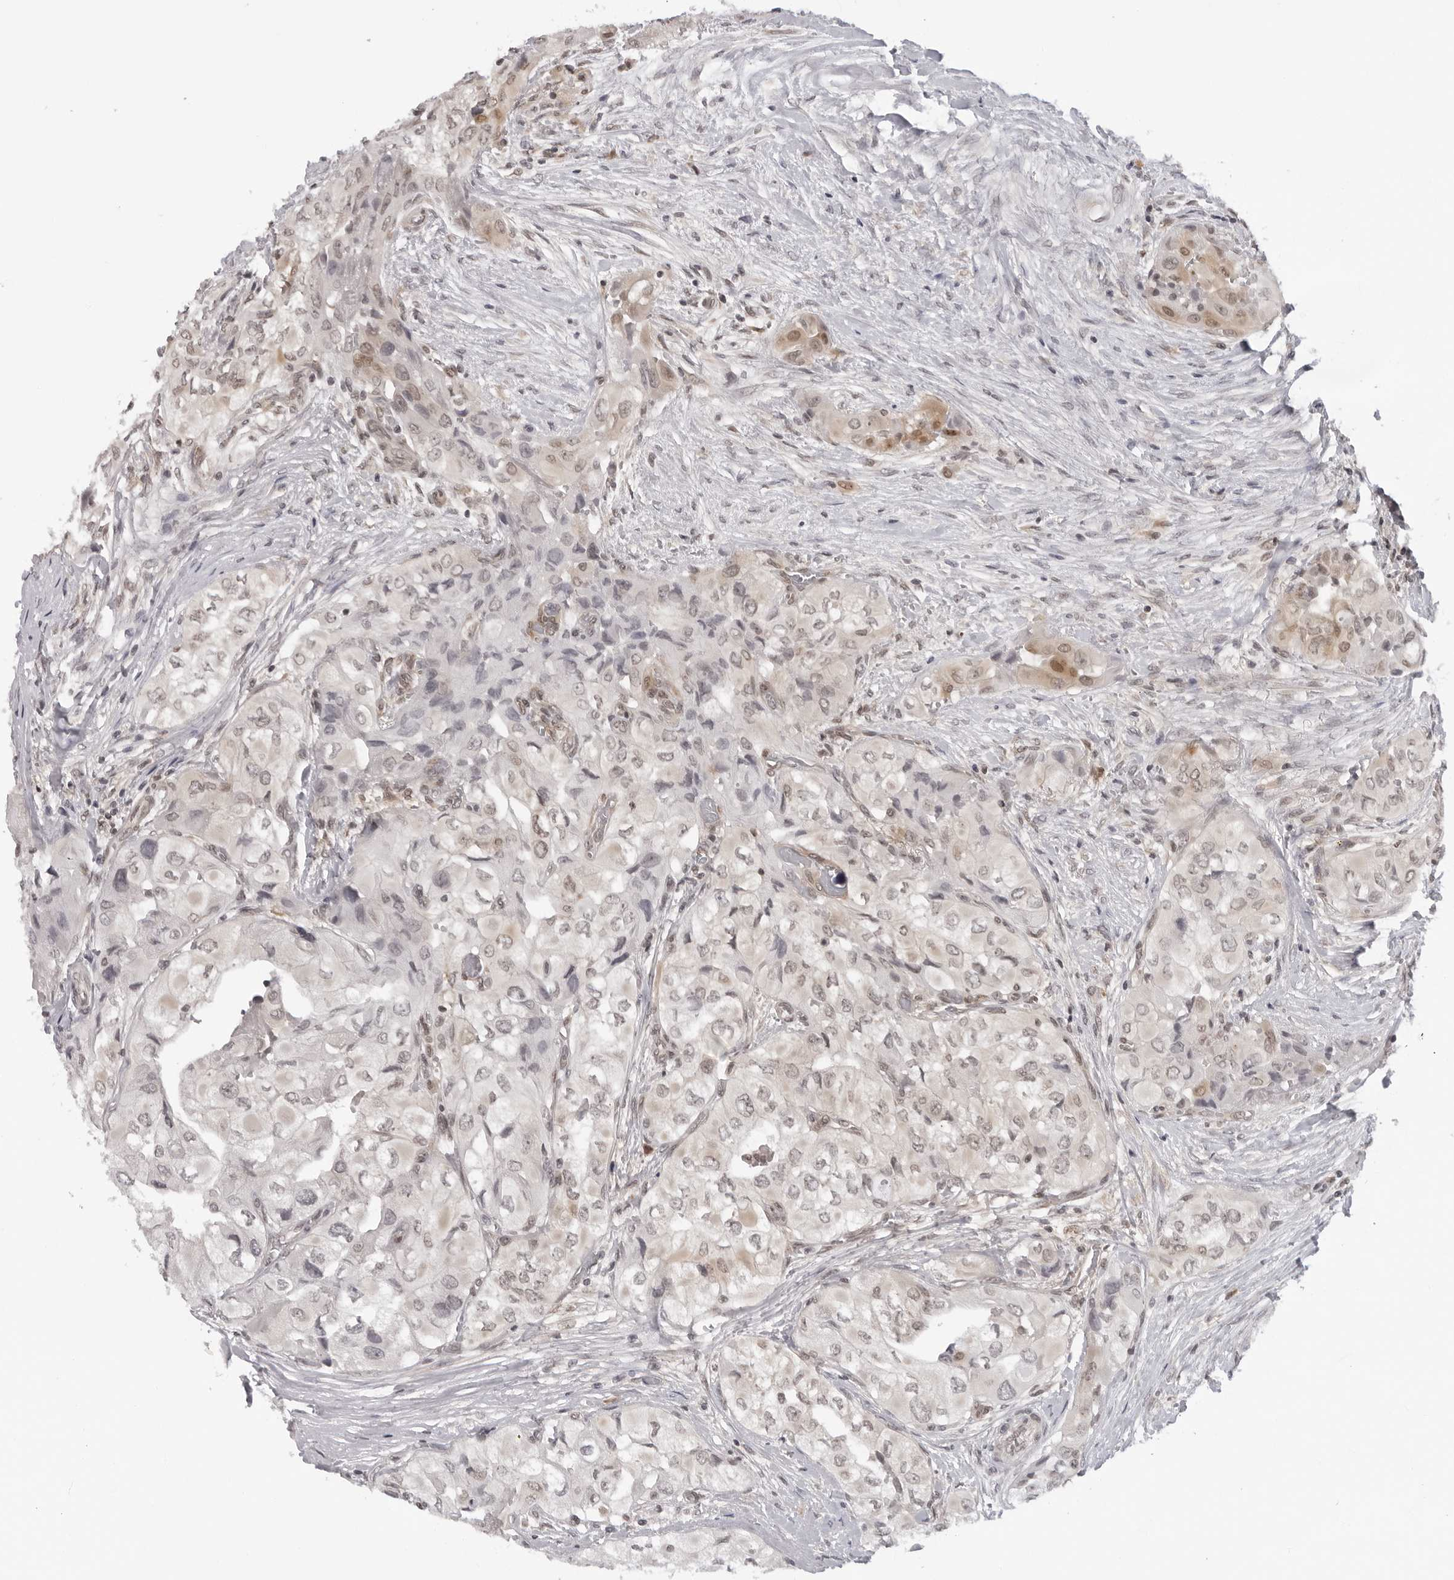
{"staining": {"intensity": "negative", "quantity": "none", "location": "none"}, "tissue": "thyroid cancer", "cell_type": "Tumor cells", "image_type": "cancer", "snomed": [{"axis": "morphology", "description": "Papillary adenocarcinoma, NOS"}, {"axis": "topography", "description": "Thyroid gland"}], "caption": "IHC of thyroid papillary adenocarcinoma exhibits no positivity in tumor cells.", "gene": "CASP7", "patient": {"sex": "female", "age": 59}}